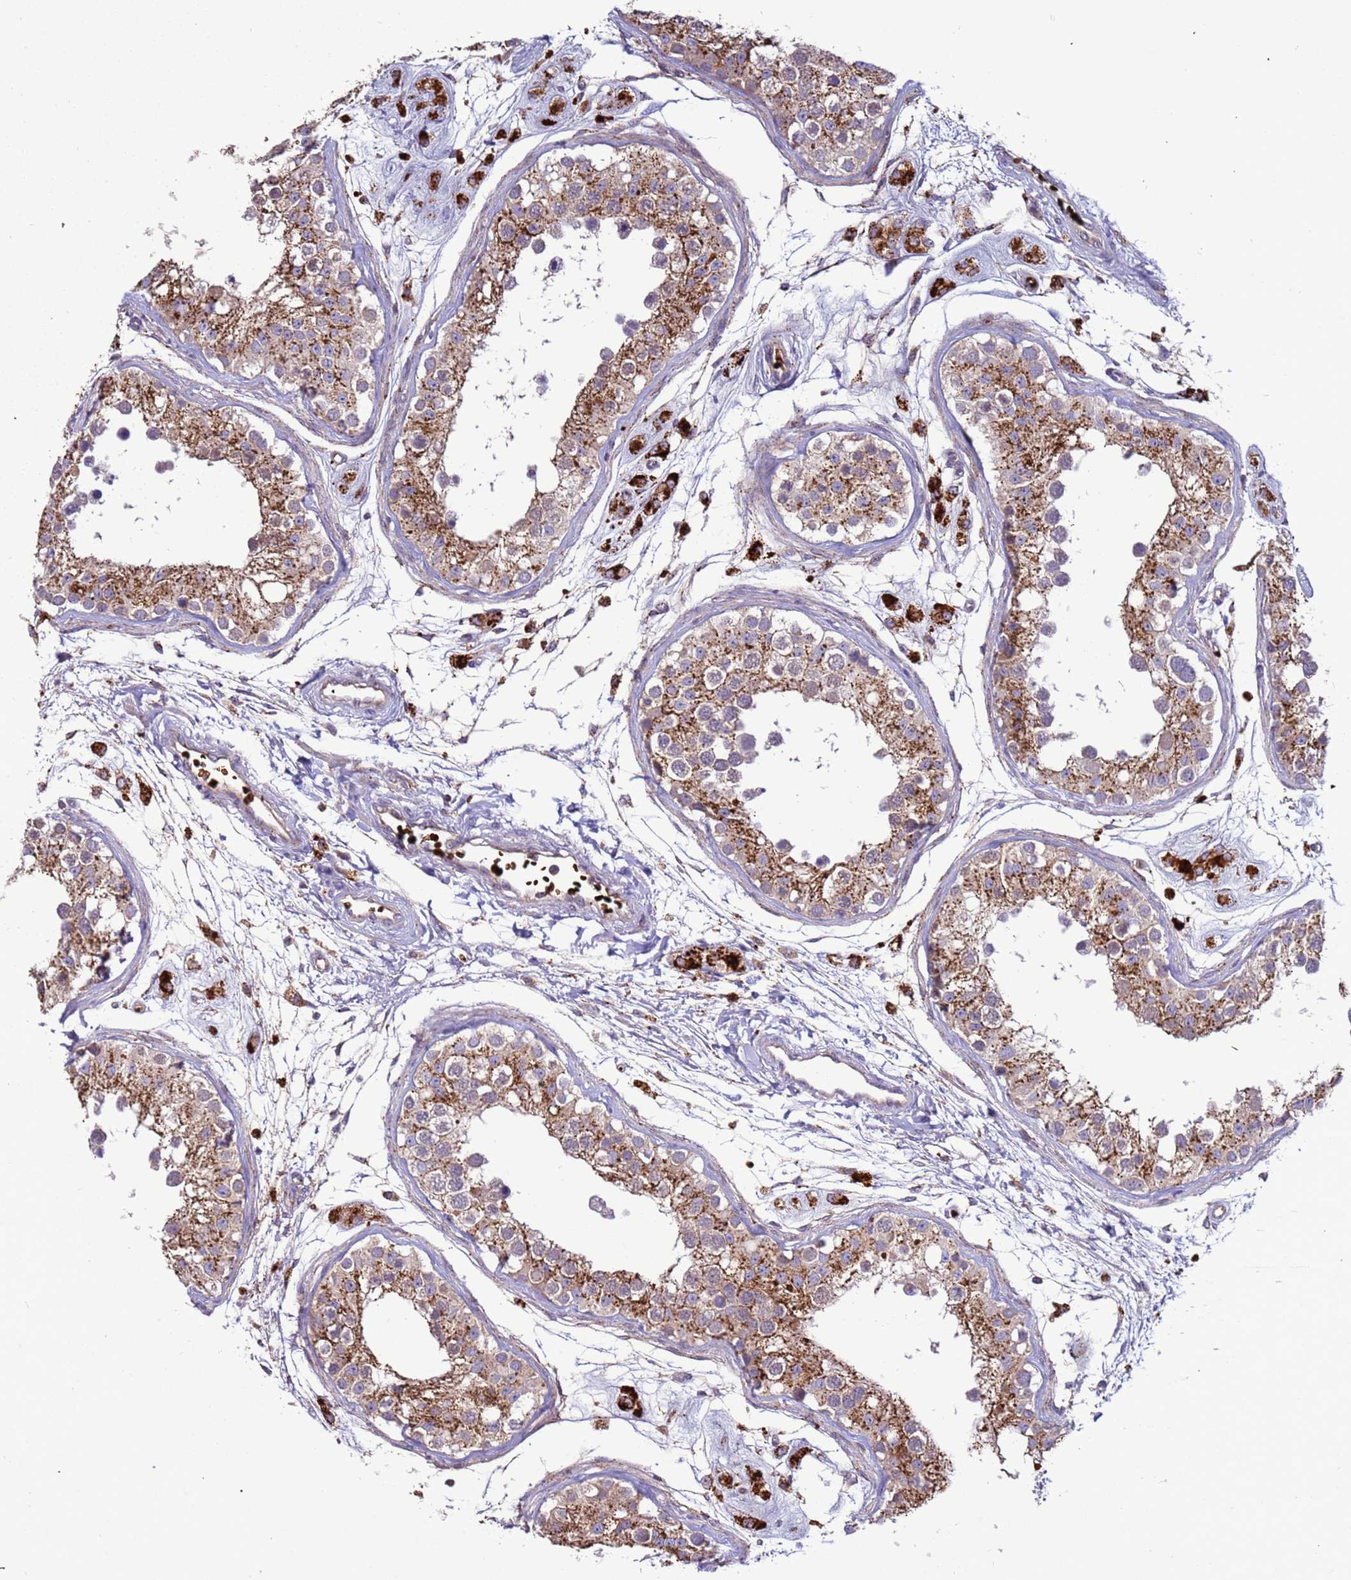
{"staining": {"intensity": "strong", "quantity": "25%-75%", "location": "cytoplasmic/membranous"}, "tissue": "testis", "cell_type": "Cells in seminiferous ducts", "image_type": "normal", "snomed": [{"axis": "morphology", "description": "Normal tissue, NOS"}, {"axis": "morphology", "description": "Adenocarcinoma, metastatic, NOS"}, {"axis": "topography", "description": "Testis"}], "caption": "Immunohistochemistry (IHC) (DAB) staining of normal human testis displays strong cytoplasmic/membranous protein expression in about 25%-75% of cells in seminiferous ducts.", "gene": "VPS36", "patient": {"sex": "male", "age": 26}}